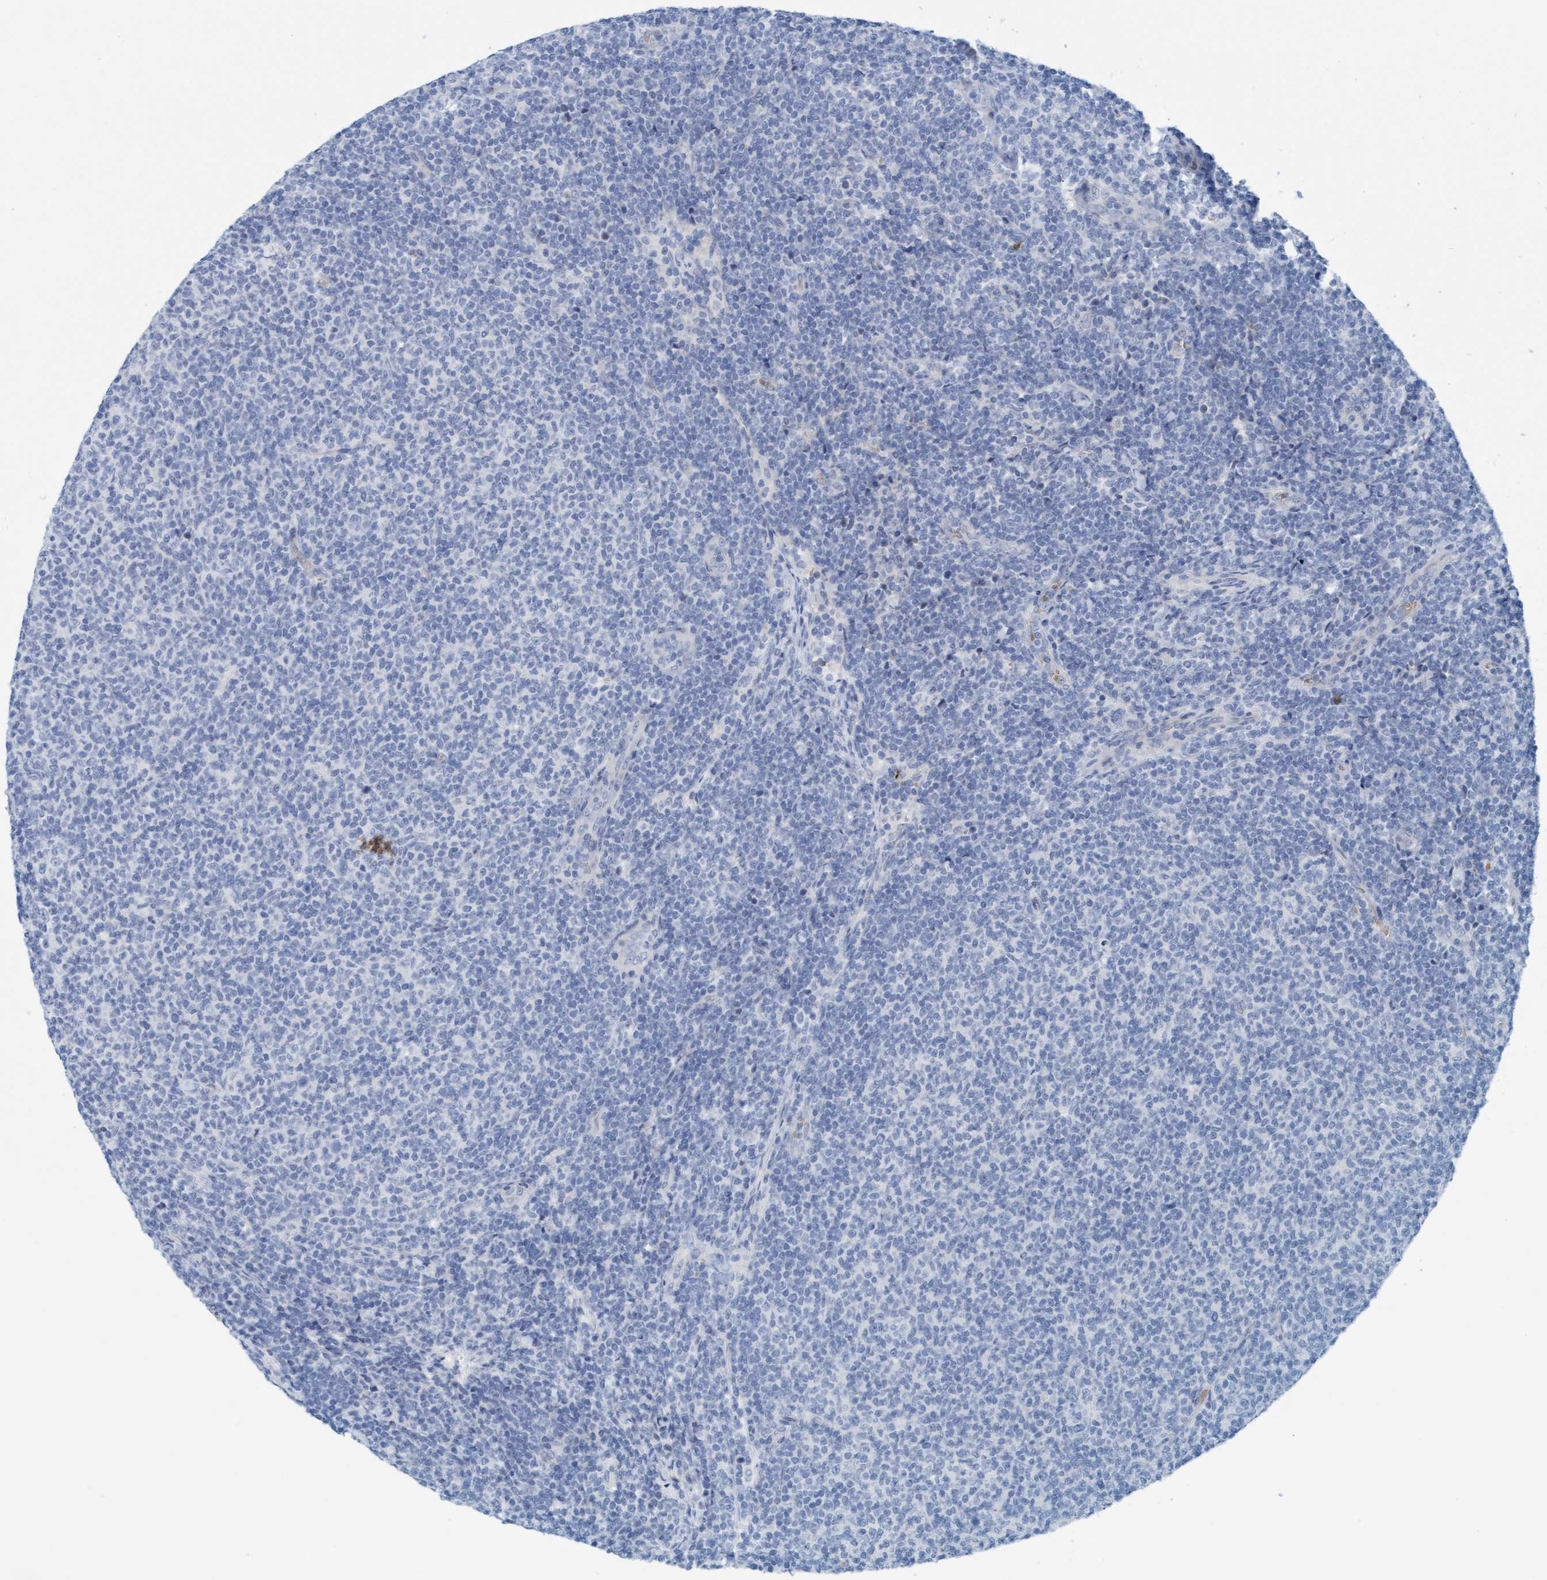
{"staining": {"intensity": "negative", "quantity": "none", "location": "none"}, "tissue": "lymphoma", "cell_type": "Tumor cells", "image_type": "cancer", "snomed": [{"axis": "morphology", "description": "Malignant lymphoma, non-Hodgkin's type, Low grade"}, {"axis": "topography", "description": "Lymph node"}], "caption": "High power microscopy histopathology image of an immunohistochemistry (IHC) image of lymphoma, revealing no significant staining in tumor cells.", "gene": "P2RX5", "patient": {"sex": "male", "age": 66}}